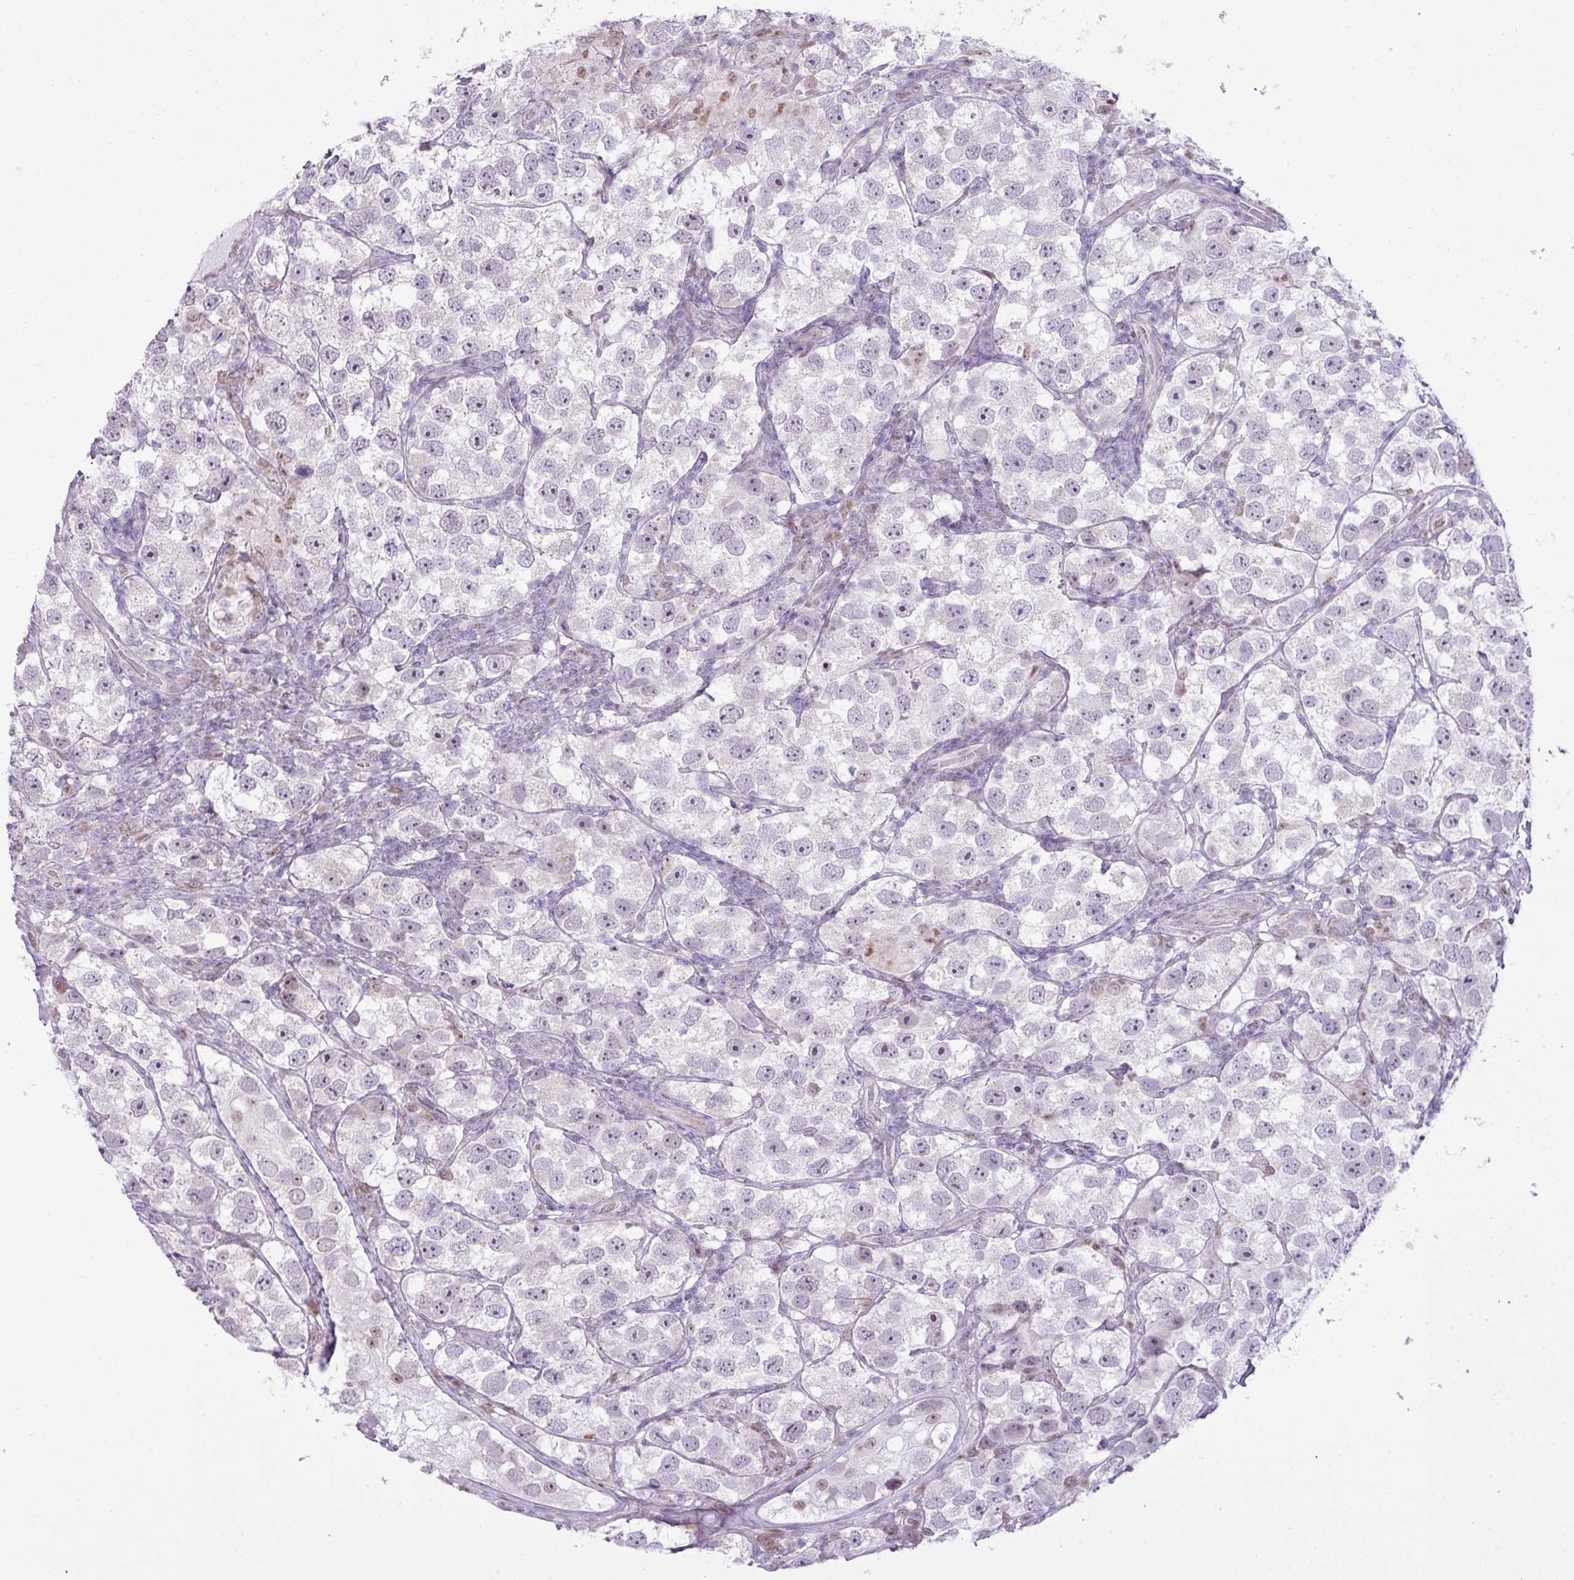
{"staining": {"intensity": "weak", "quantity": "<25%", "location": "nuclear"}, "tissue": "testis cancer", "cell_type": "Tumor cells", "image_type": "cancer", "snomed": [{"axis": "morphology", "description": "Seminoma, NOS"}, {"axis": "topography", "description": "Testis"}], "caption": "Immunohistochemistry of human testis cancer (seminoma) exhibits no positivity in tumor cells. Nuclei are stained in blue.", "gene": "ELOA2", "patient": {"sex": "male", "age": 26}}